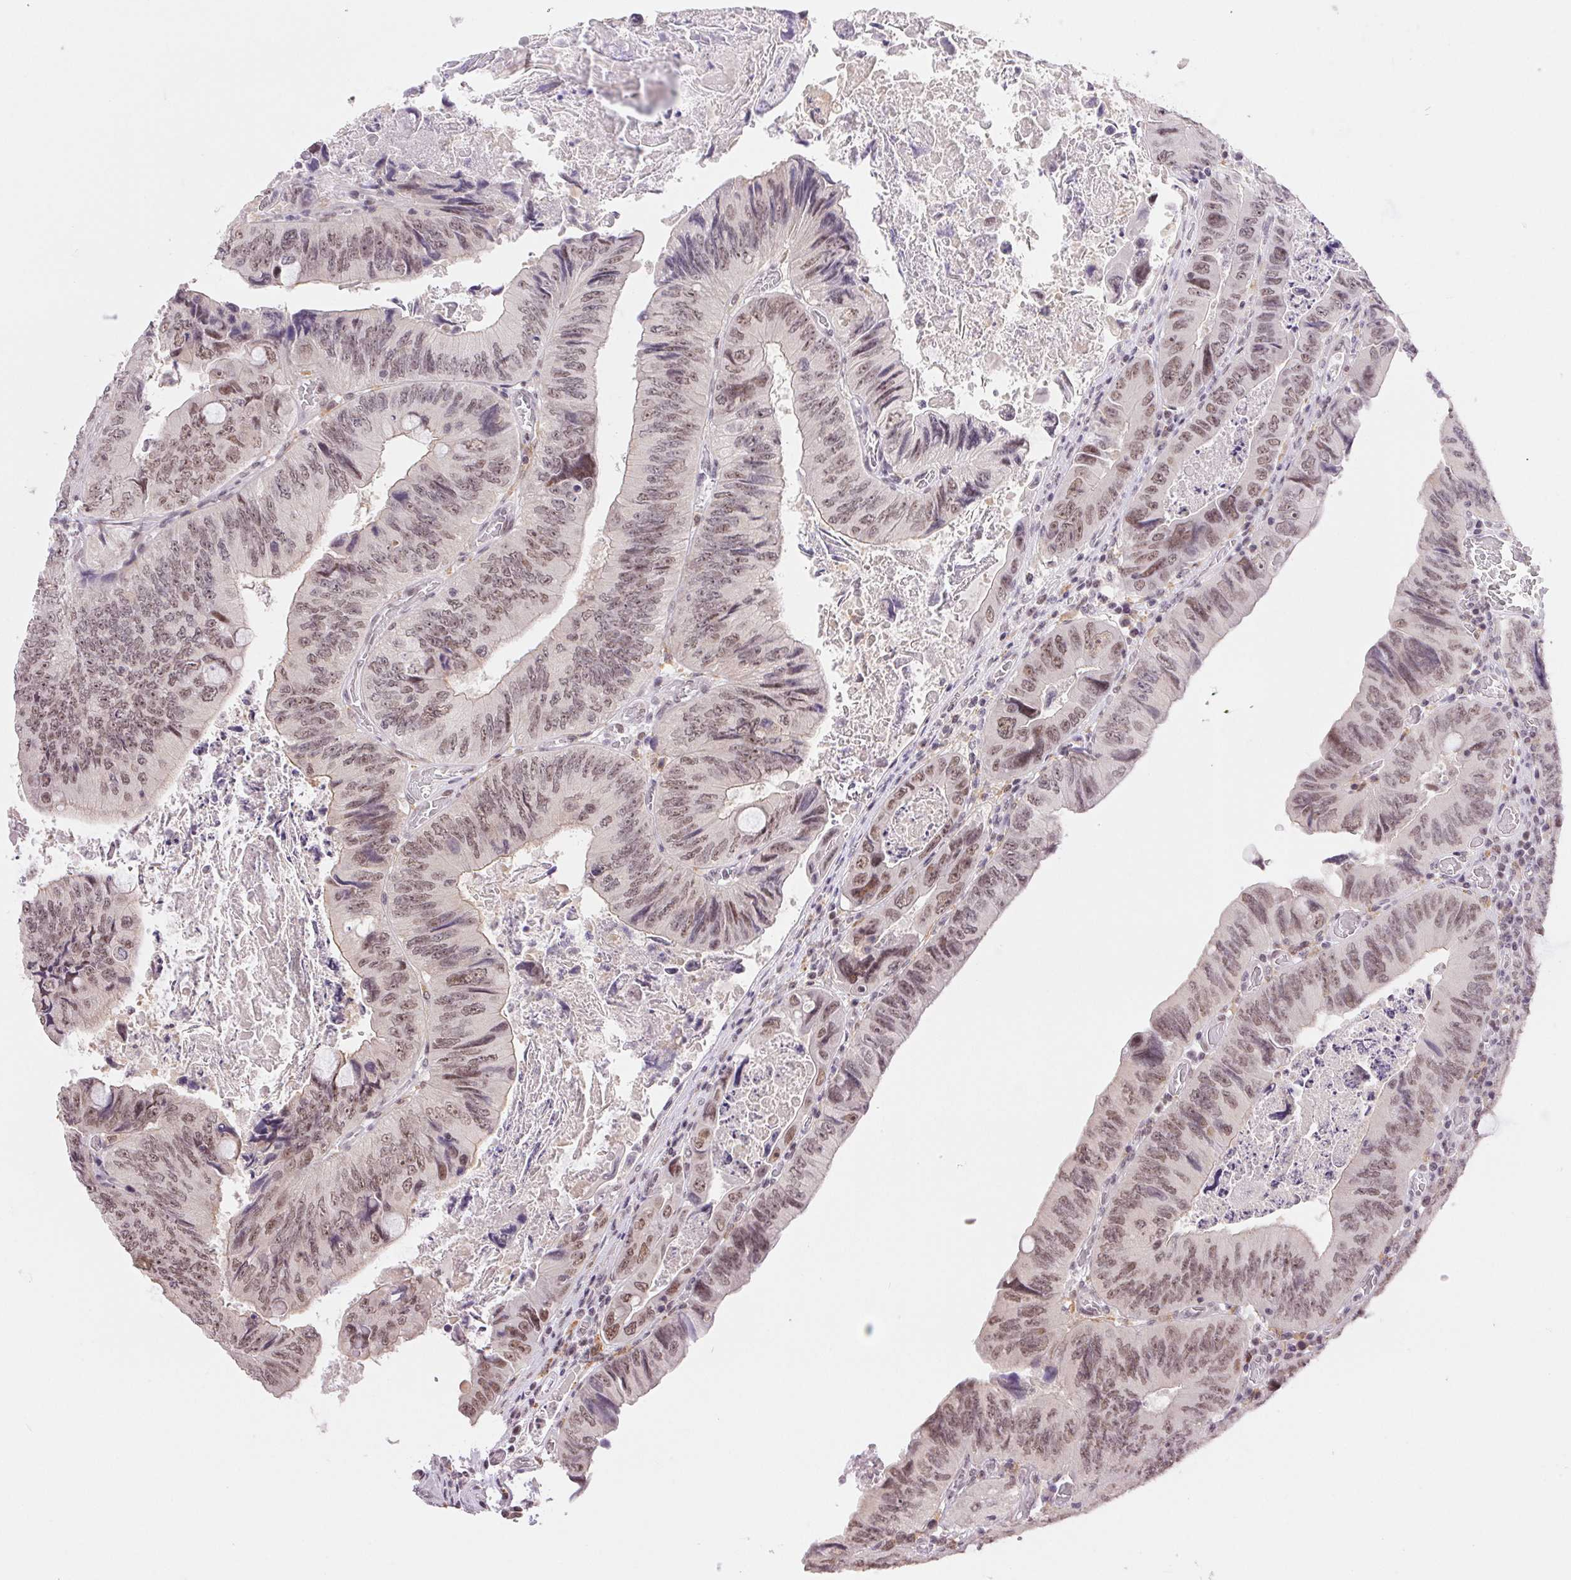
{"staining": {"intensity": "moderate", "quantity": "25%-75%", "location": "nuclear"}, "tissue": "colorectal cancer", "cell_type": "Tumor cells", "image_type": "cancer", "snomed": [{"axis": "morphology", "description": "Adenocarcinoma, NOS"}, {"axis": "topography", "description": "Colon"}], "caption": "Tumor cells show moderate nuclear staining in approximately 25%-75% of cells in colorectal adenocarcinoma.", "gene": "PRPF18", "patient": {"sex": "female", "age": 84}}